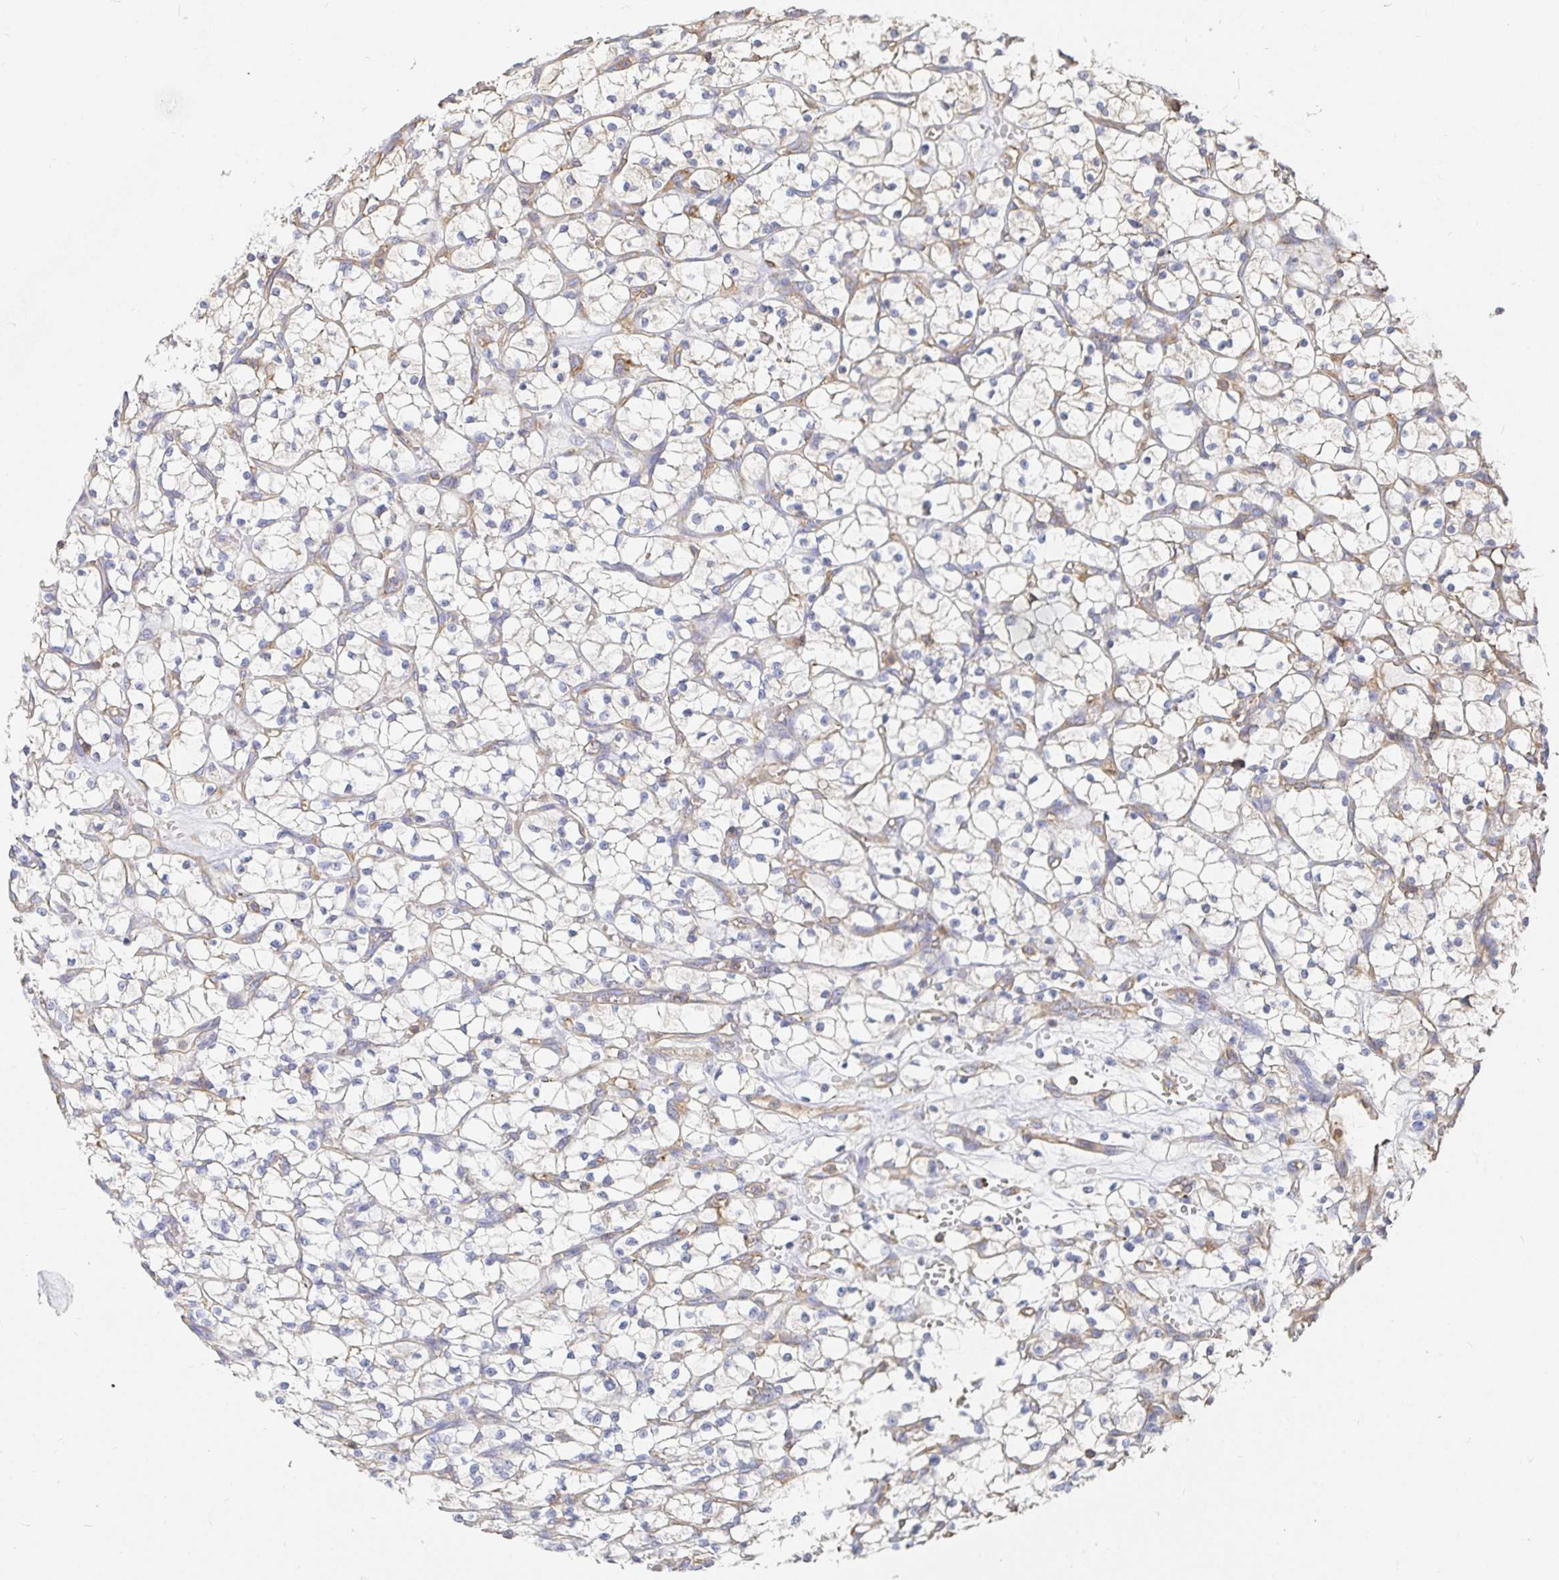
{"staining": {"intensity": "negative", "quantity": "none", "location": "none"}, "tissue": "renal cancer", "cell_type": "Tumor cells", "image_type": "cancer", "snomed": [{"axis": "morphology", "description": "Adenocarcinoma, NOS"}, {"axis": "topography", "description": "Kidney"}], "caption": "Tumor cells are negative for protein expression in human renal adenocarcinoma.", "gene": "TSPAN19", "patient": {"sex": "female", "age": 64}}